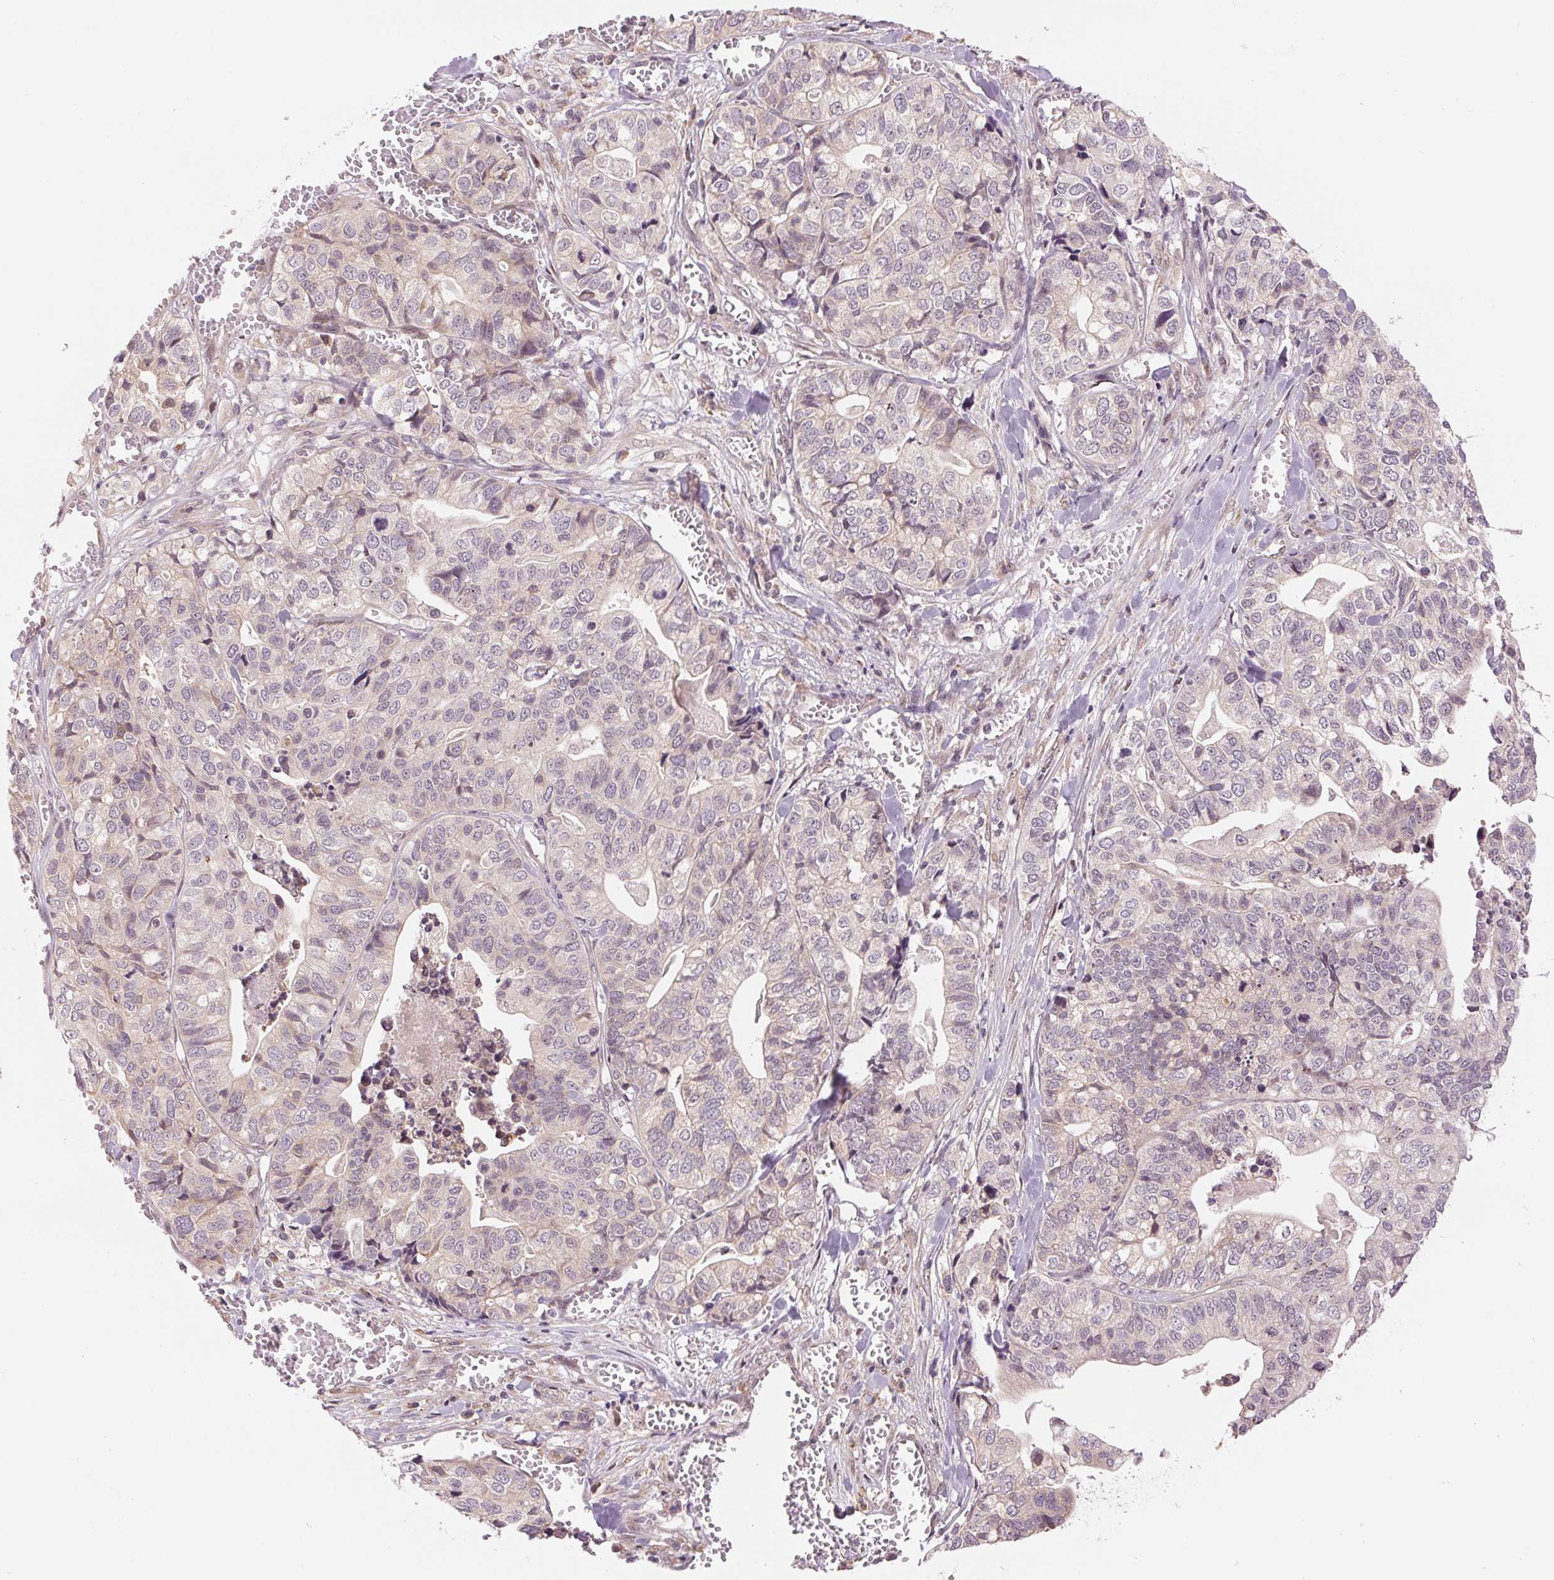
{"staining": {"intensity": "negative", "quantity": "none", "location": "none"}, "tissue": "stomach cancer", "cell_type": "Tumor cells", "image_type": "cancer", "snomed": [{"axis": "morphology", "description": "Adenocarcinoma, NOS"}, {"axis": "topography", "description": "Stomach, upper"}], "caption": "High magnification brightfield microscopy of stomach cancer (adenocarcinoma) stained with DAB (brown) and counterstained with hematoxylin (blue): tumor cells show no significant positivity.", "gene": "ERI3", "patient": {"sex": "female", "age": 67}}